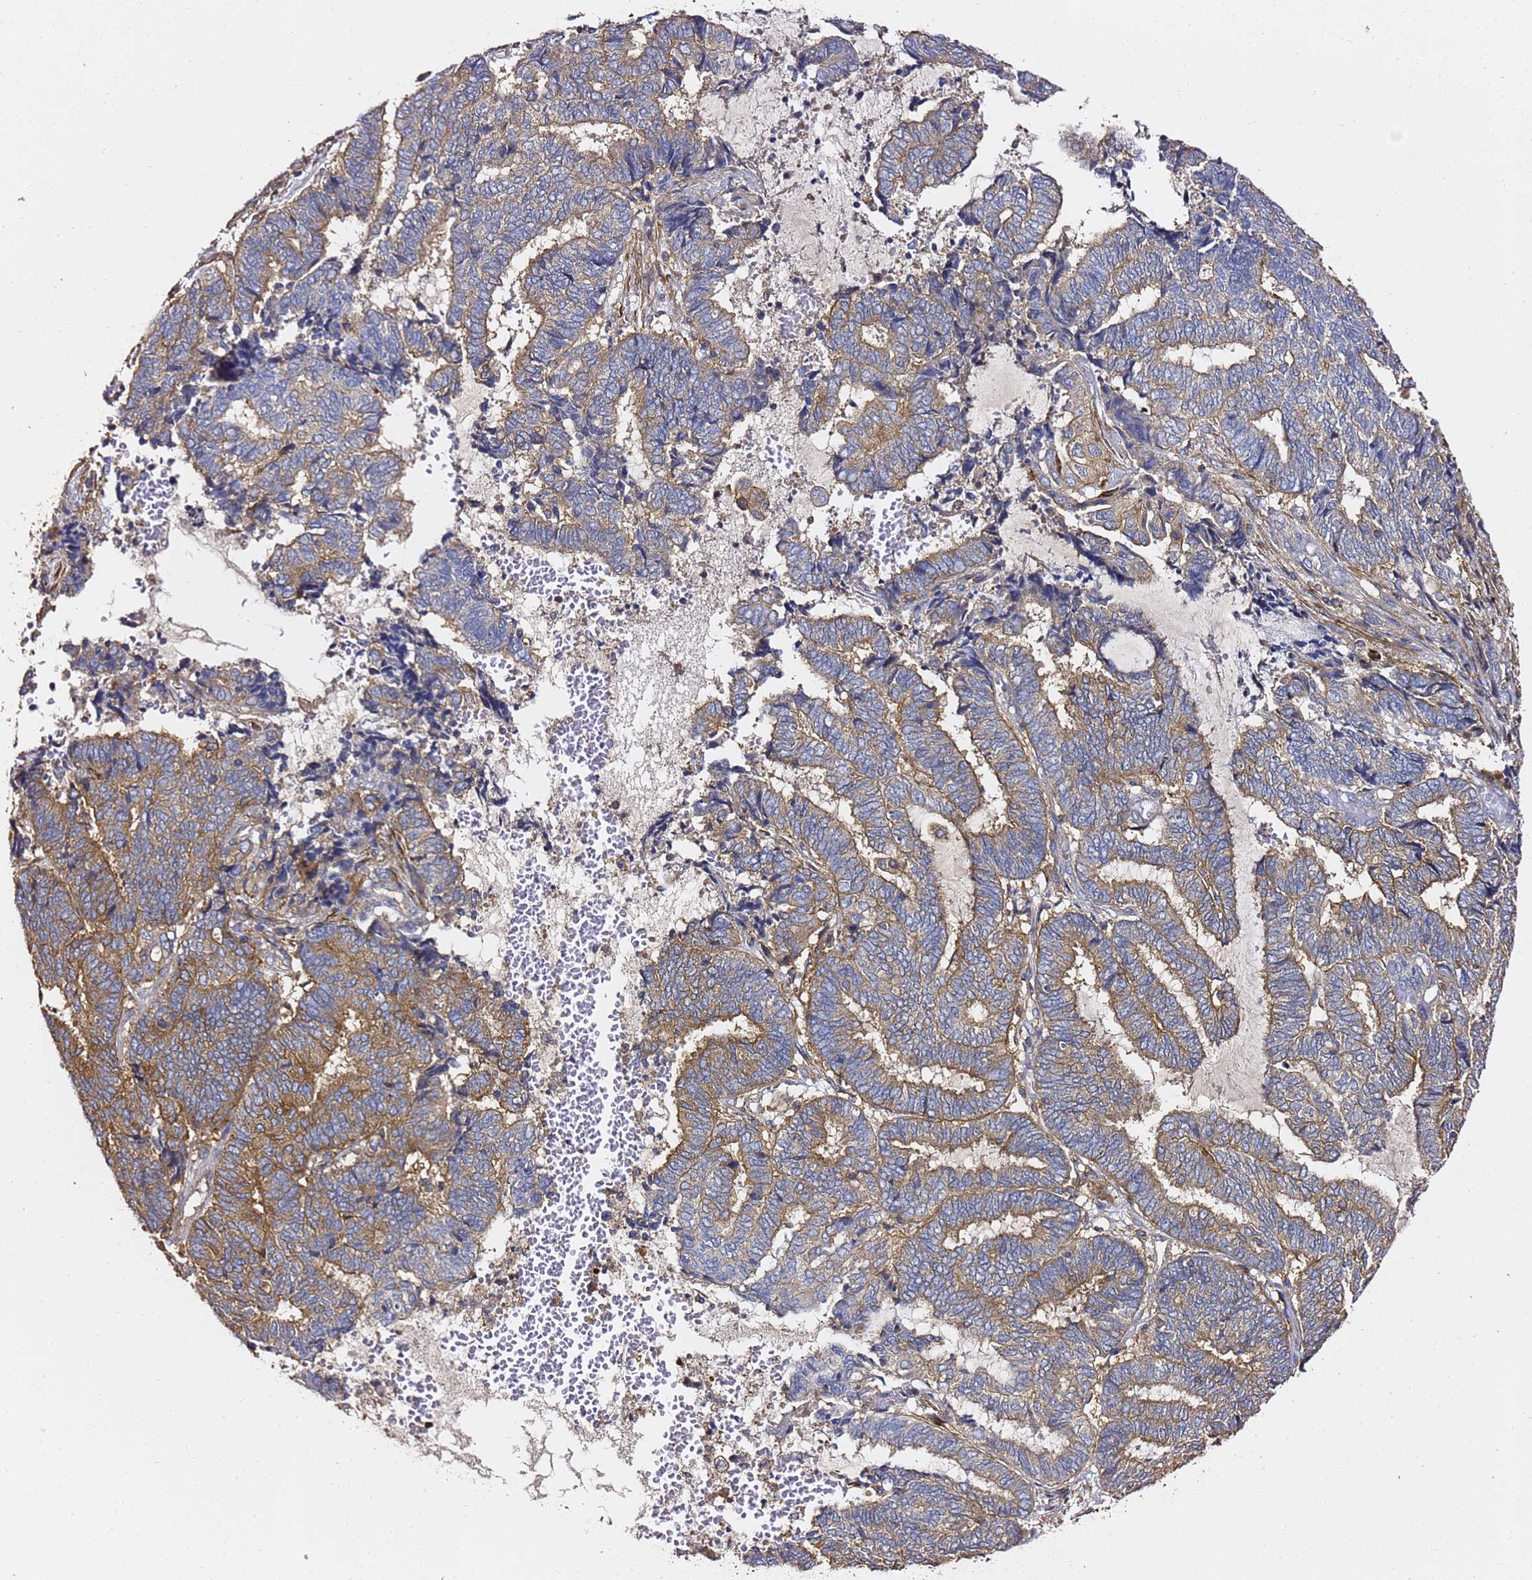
{"staining": {"intensity": "moderate", "quantity": "25%-75%", "location": "cytoplasmic/membranous"}, "tissue": "endometrial cancer", "cell_type": "Tumor cells", "image_type": "cancer", "snomed": [{"axis": "morphology", "description": "Adenocarcinoma, NOS"}, {"axis": "topography", "description": "Uterus"}, {"axis": "topography", "description": "Endometrium"}], "caption": "The micrograph exhibits a brown stain indicating the presence of a protein in the cytoplasmic/membranous of tumor cells in endometrial adenocarcinoma. The protein of interest is shown in brown color, while the nuclei are stained blue.", "gene": "ZFP36L2", "patient": {"sex": "female", "age": 70}}